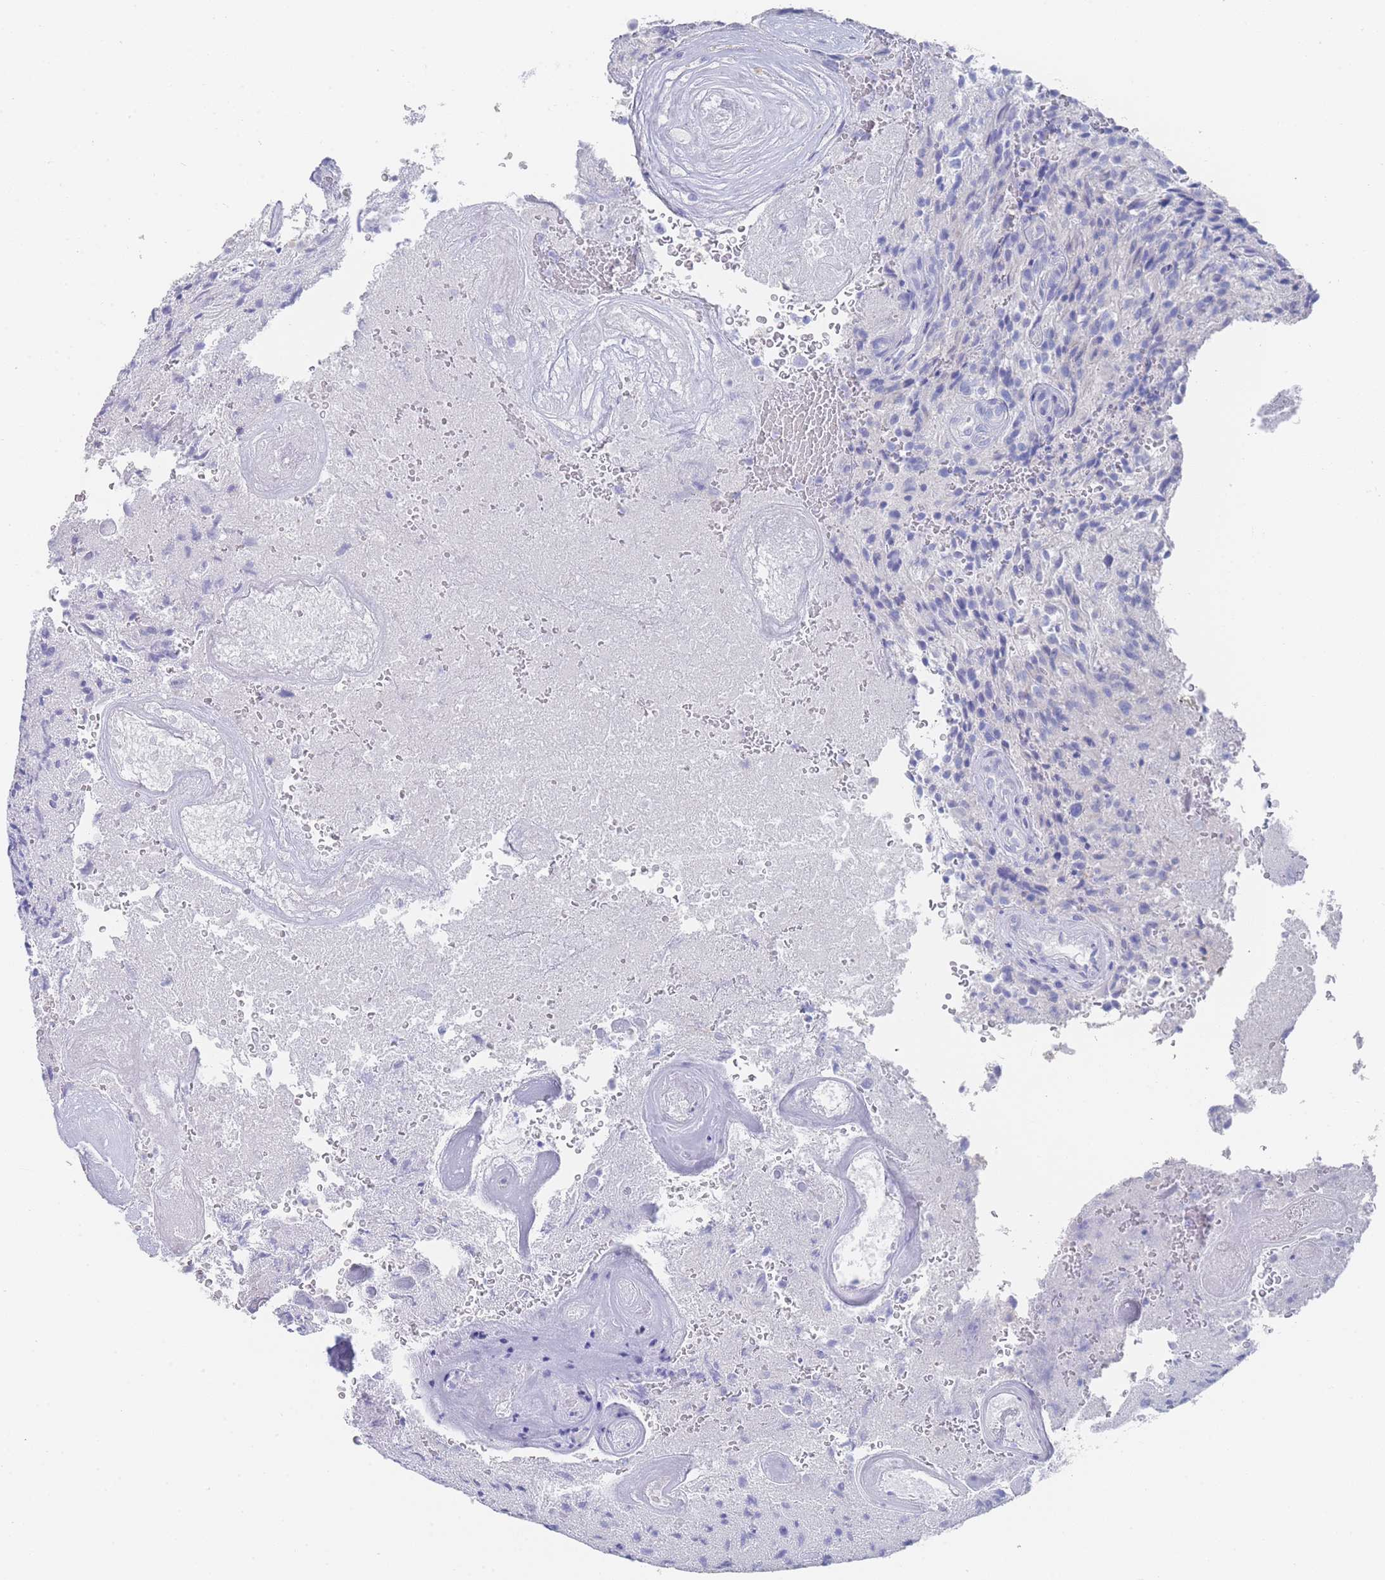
{"staining": {"intensity": "negative", "quantity": "none", "location": "none"}, "tissue": "glioma", "cell_type": "Tumor cells", "image_type": "cancer", "snomed": [{"axis": "morphology", "description": "Normal tissue, NOS"}, {"axis": "morphology", "description": "Glioma, malignant, High grade"}, {"axis": "topography", "description": "Cerebral cortex"}], "caption": "This is an immunohistochemistry (IHC) photomicrograph of human glioma. There is no staining in tumor cells.", "gene": "LRRC37A", "patient": {"sex": "male", "age": 56}}